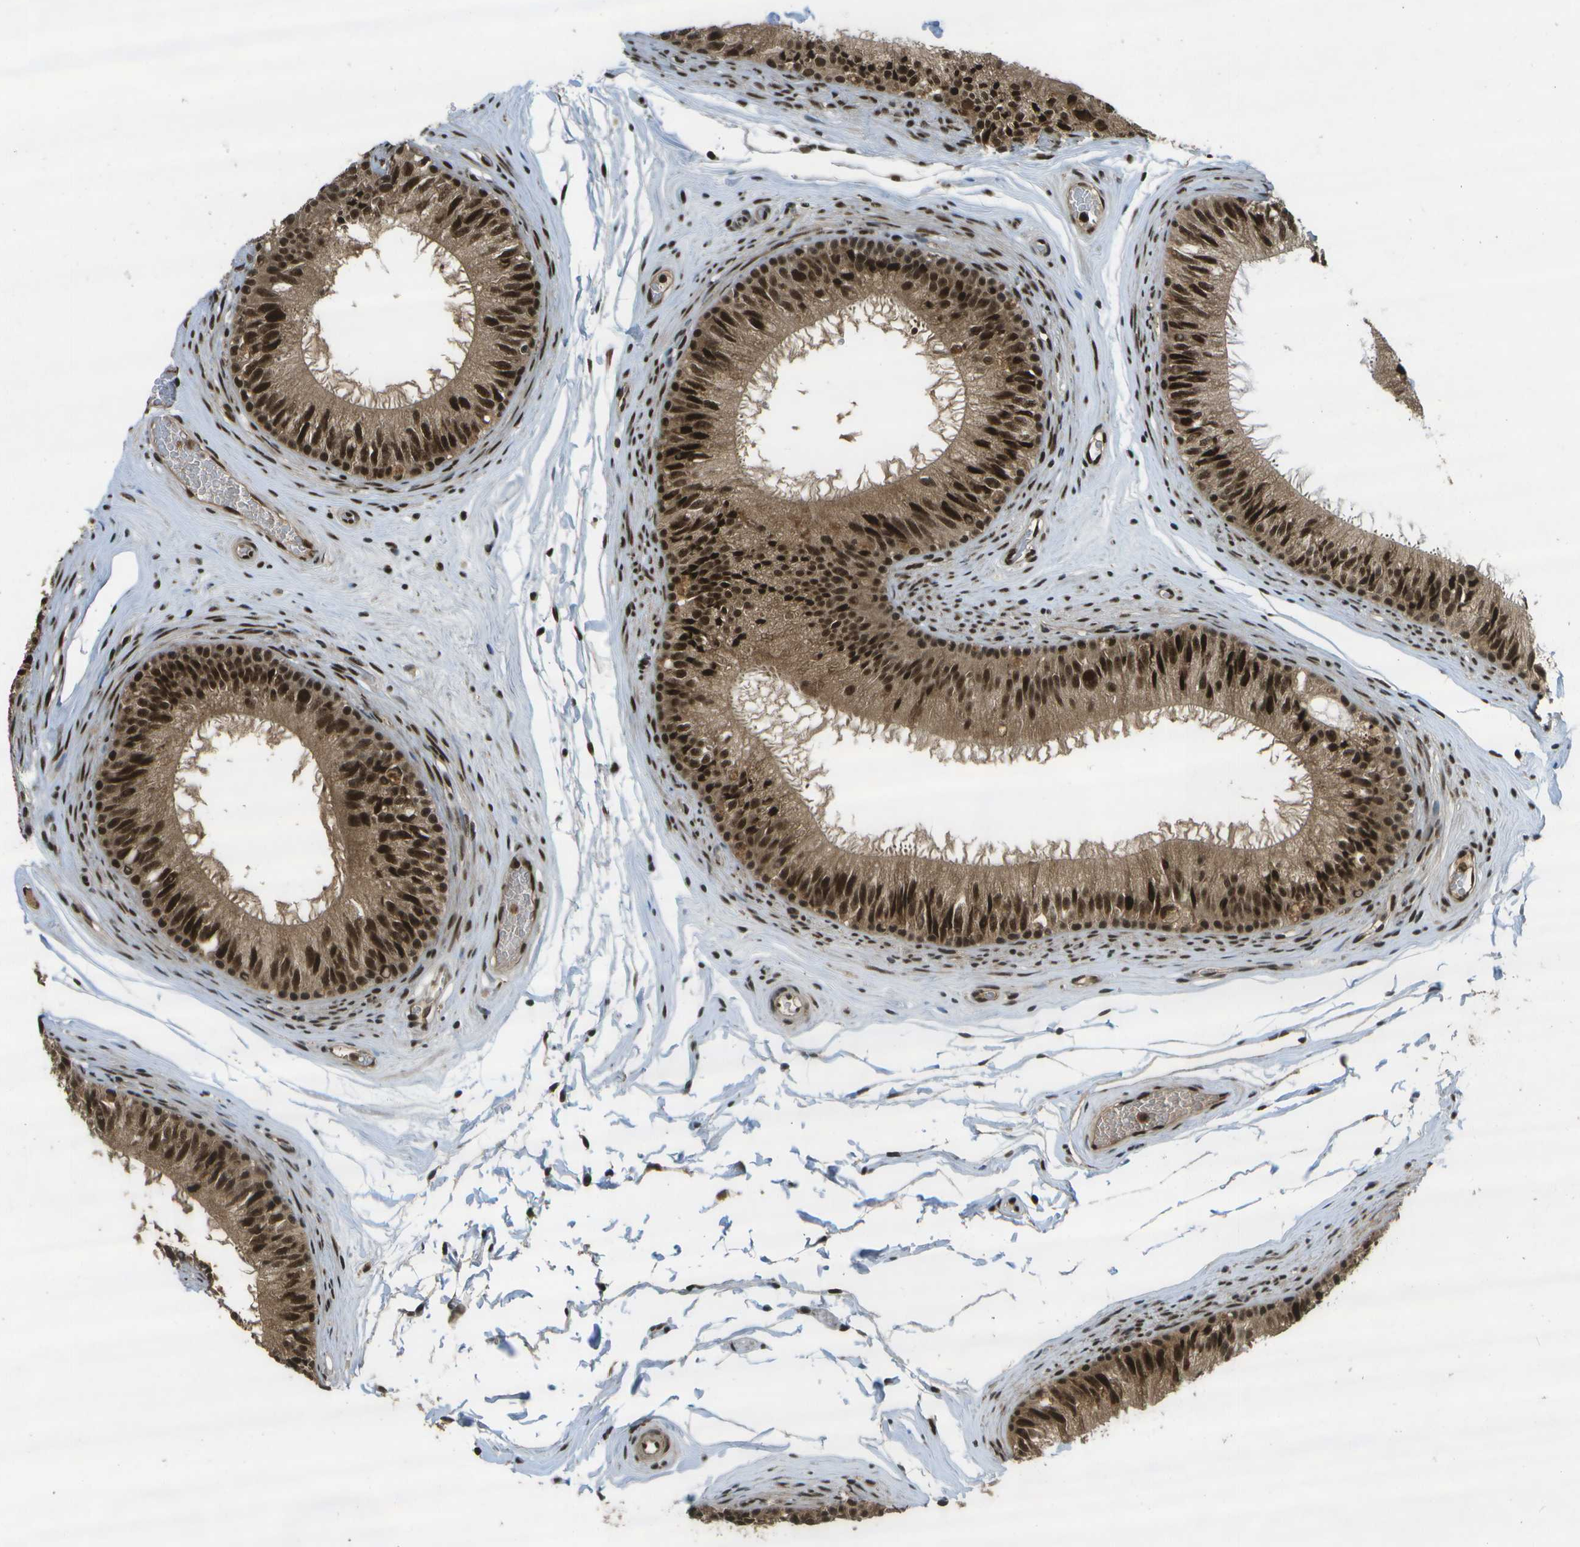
{"staining": {"intensity": "strong", "quantity": ">75%", "location": "cytoplasmic/membranous,nuclear"}, "tissue": "epididymis", "cell_type": "Glandular cells", "image_type": "normal", "snomed": [{"axis": "morphology", "description": "Normal tissue, NOS"}, {"axis": "topography", "description": "Testis"}, {"axis": "topography", "description": "Epididymis"}], "caption": "Brown immunohistochemical staining in unremarkable epididymis exhibits strong cytoplasmic/membranous,nuclear positivity in about >75% of glandular cells. (Brightfield microscopy of DAB IHC at high magnification).", "gene": "GANC", "patient": {"sex": "male", "age": 36}}